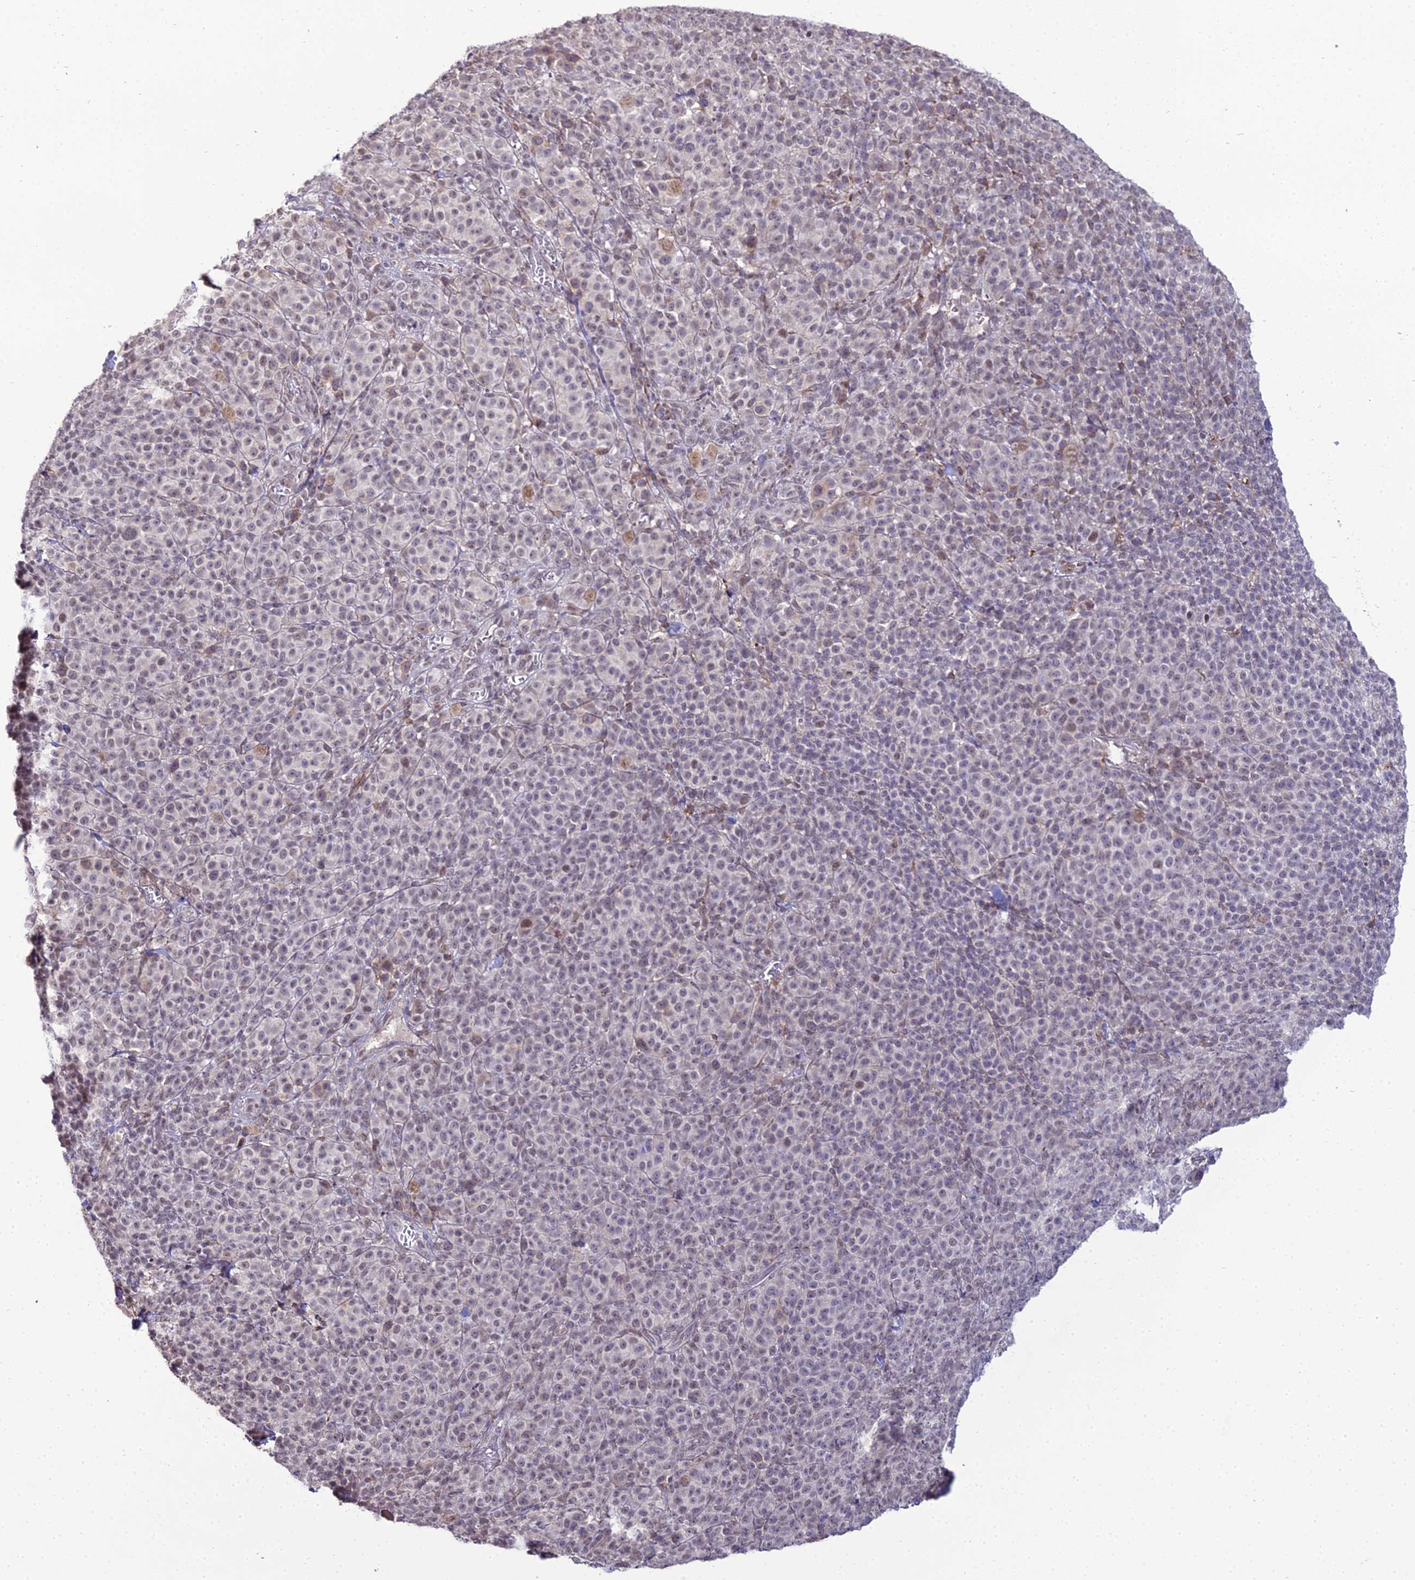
{"staining": {"intensity": "negative", "quantity": "none", "location": "none"}, "tissue": "melanoma", "cell_type": "Tumor cells", "image_type": "cancer", "snomed": [{"axis": "morphology", "description": "Normal tissue, NOS"}, {"axis": "morphology", "description": "Malignant melanoma, NOS"}, {"axis": "topography", "description": "Skin"}], "caption": "This is an immunohistochemistry (IHC) photomicrograph of human malignant melanoma. There is no staining in tumor cells.", "gene": "TROAP", "patient": {"sex": "female", "age": 34}}